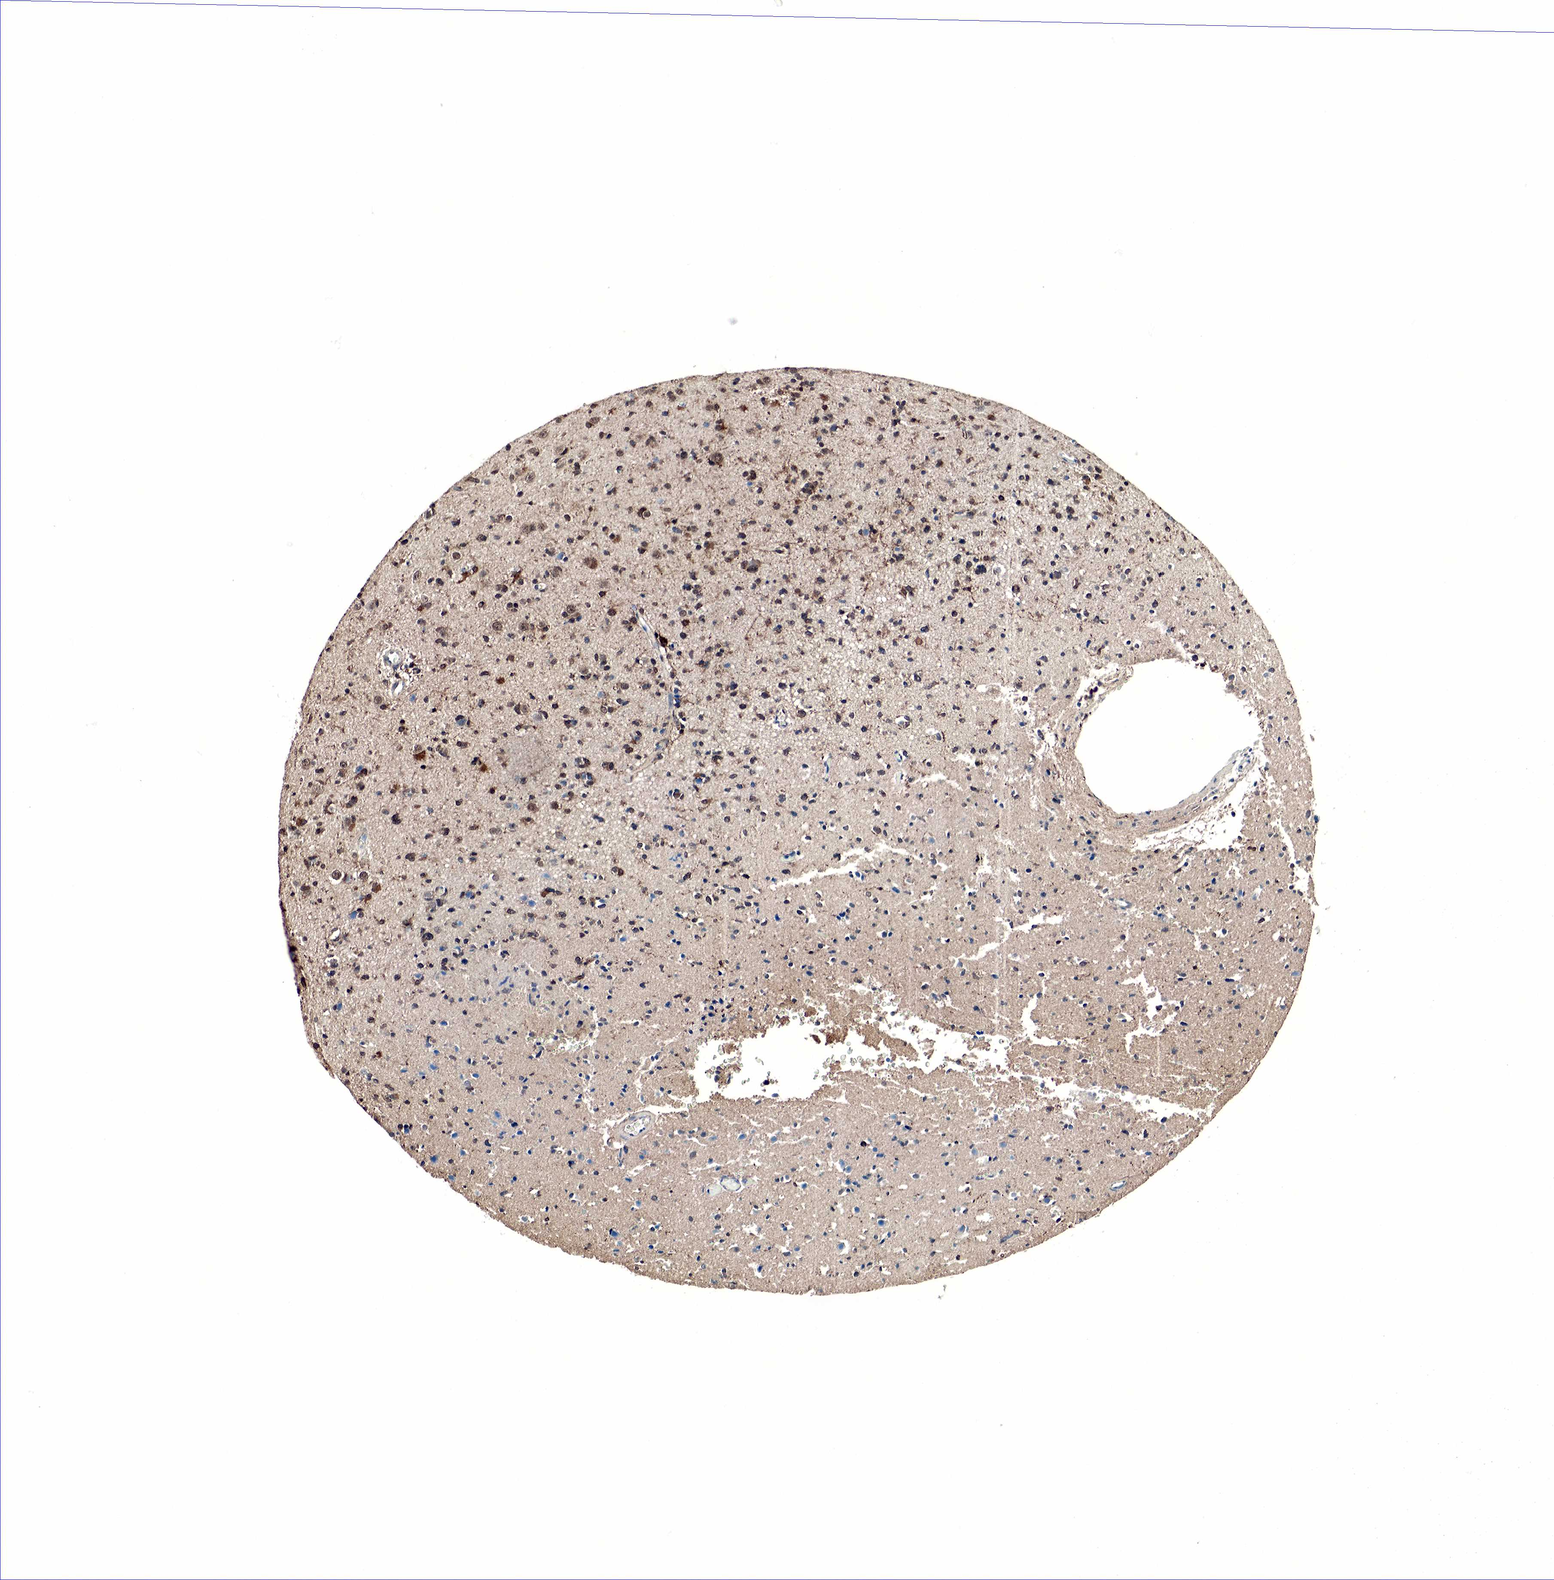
{"staining": {"intensity": "moderate", "quantity": ">75%", "location": "nuclear"}, "tissue": "glioma", "cell_type": "Tumor cells", "image_type": "cancer", "snomed": [{"axis": "morphology", "description": "Glioma, malignant, Low grade"}, {"axis": "topography", "description": "Brain"}], "caption": "About >75% of tumor cells in glioma display moderate nuclear protein staining as visualized by brown immunohistochemical staining.", "gene": "SPIN1", "patient": {"sex": "female", "age": 46}}